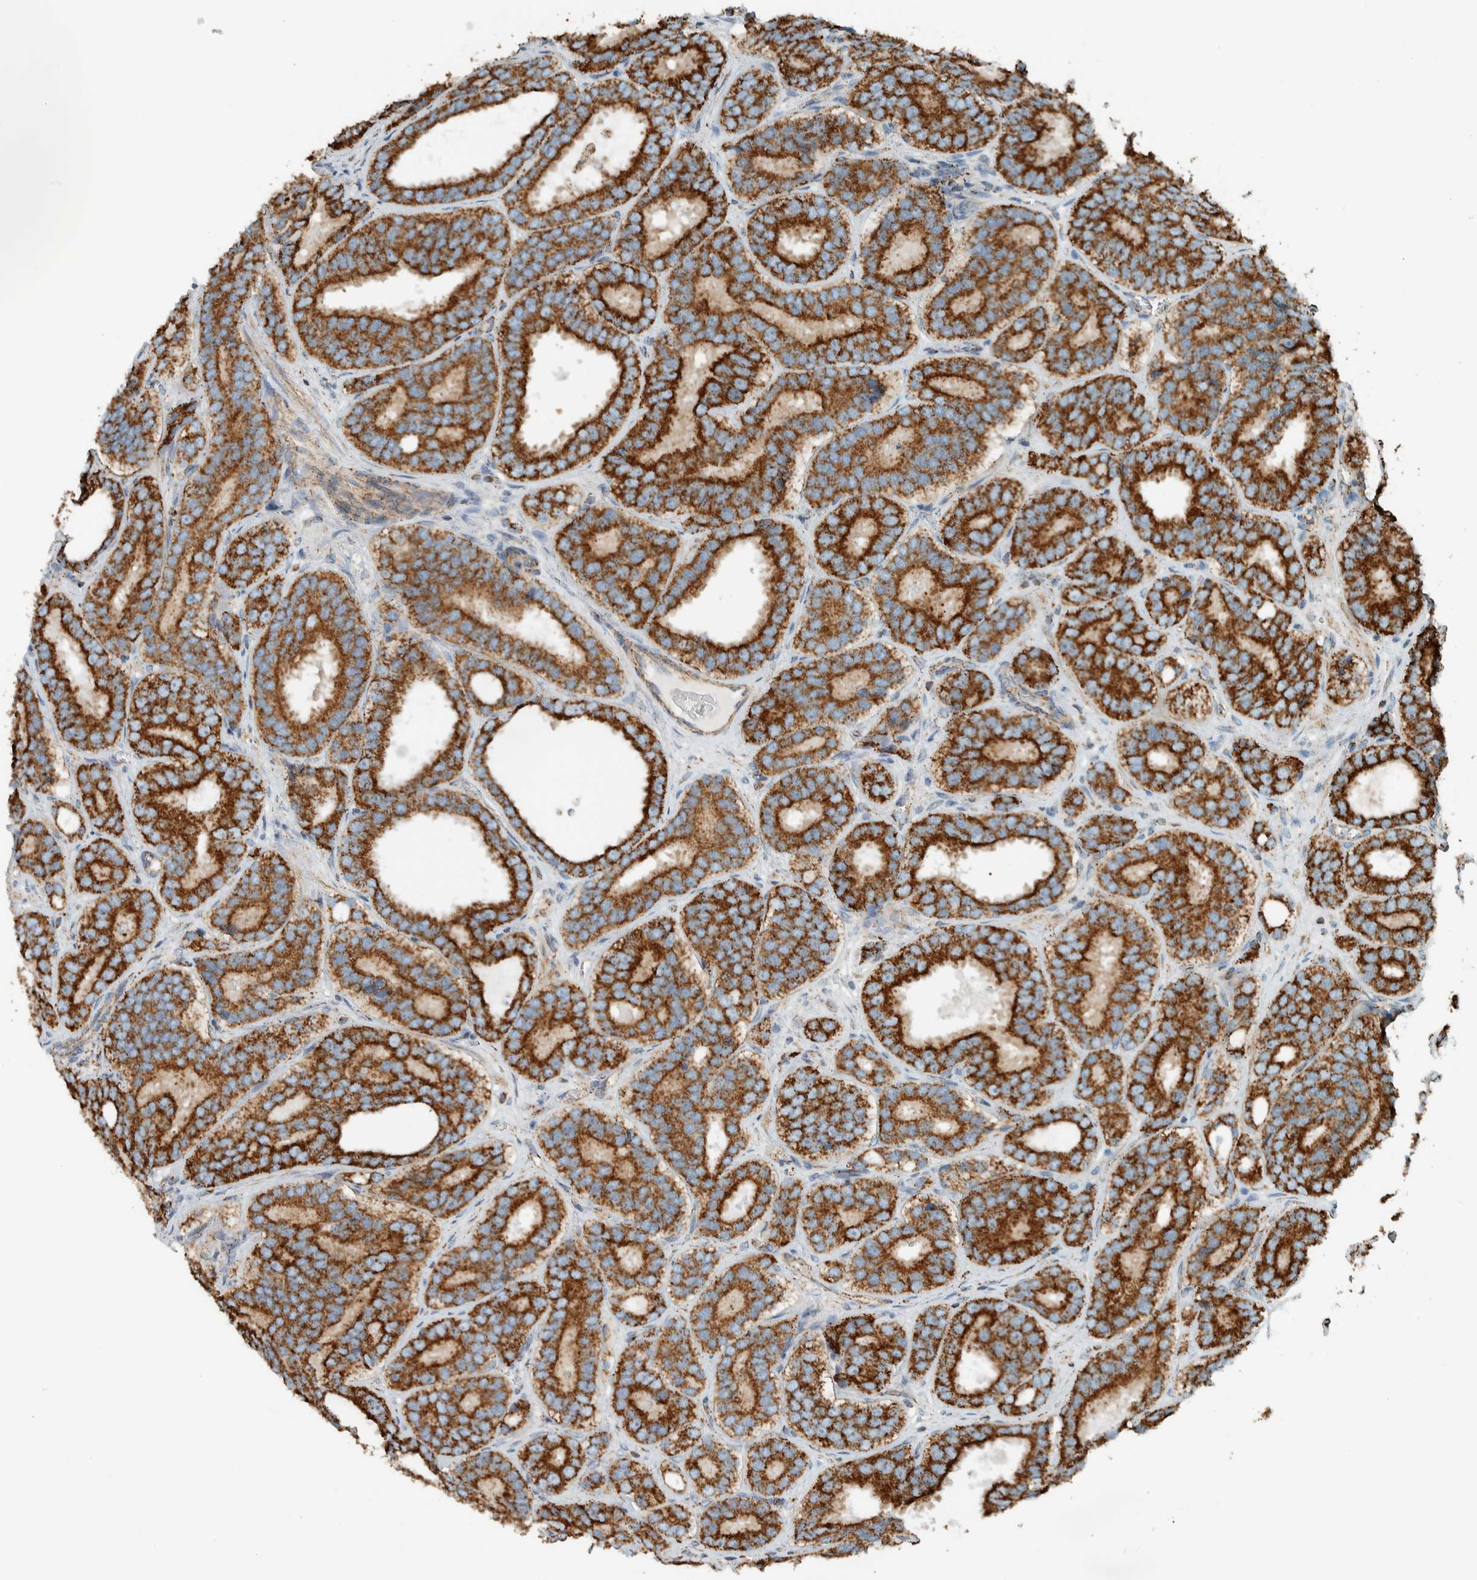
{"staining": {"intensity": "strong", "quantity": ">75%", "location": "cytoplasmic/membranous"}, "tissue": "prostate cancer", "cell_type": "Tumor cells", "image_type": "cancer", "snomed": [{"axis": "morphology", "description": "Adenocarcinoma, High grade"}, {"axis": "topography", "description": "Prostate"}], "caption": "Tumor cells show high levels of strong cytoplasmic/membranous staining in about >75% of cells in human prostate cancer (adenocarcinoma (high-grade)). Nuclei are stained in blue.", "gene": "ZNF454", "patient": {"sex": "male", "age": 56}}